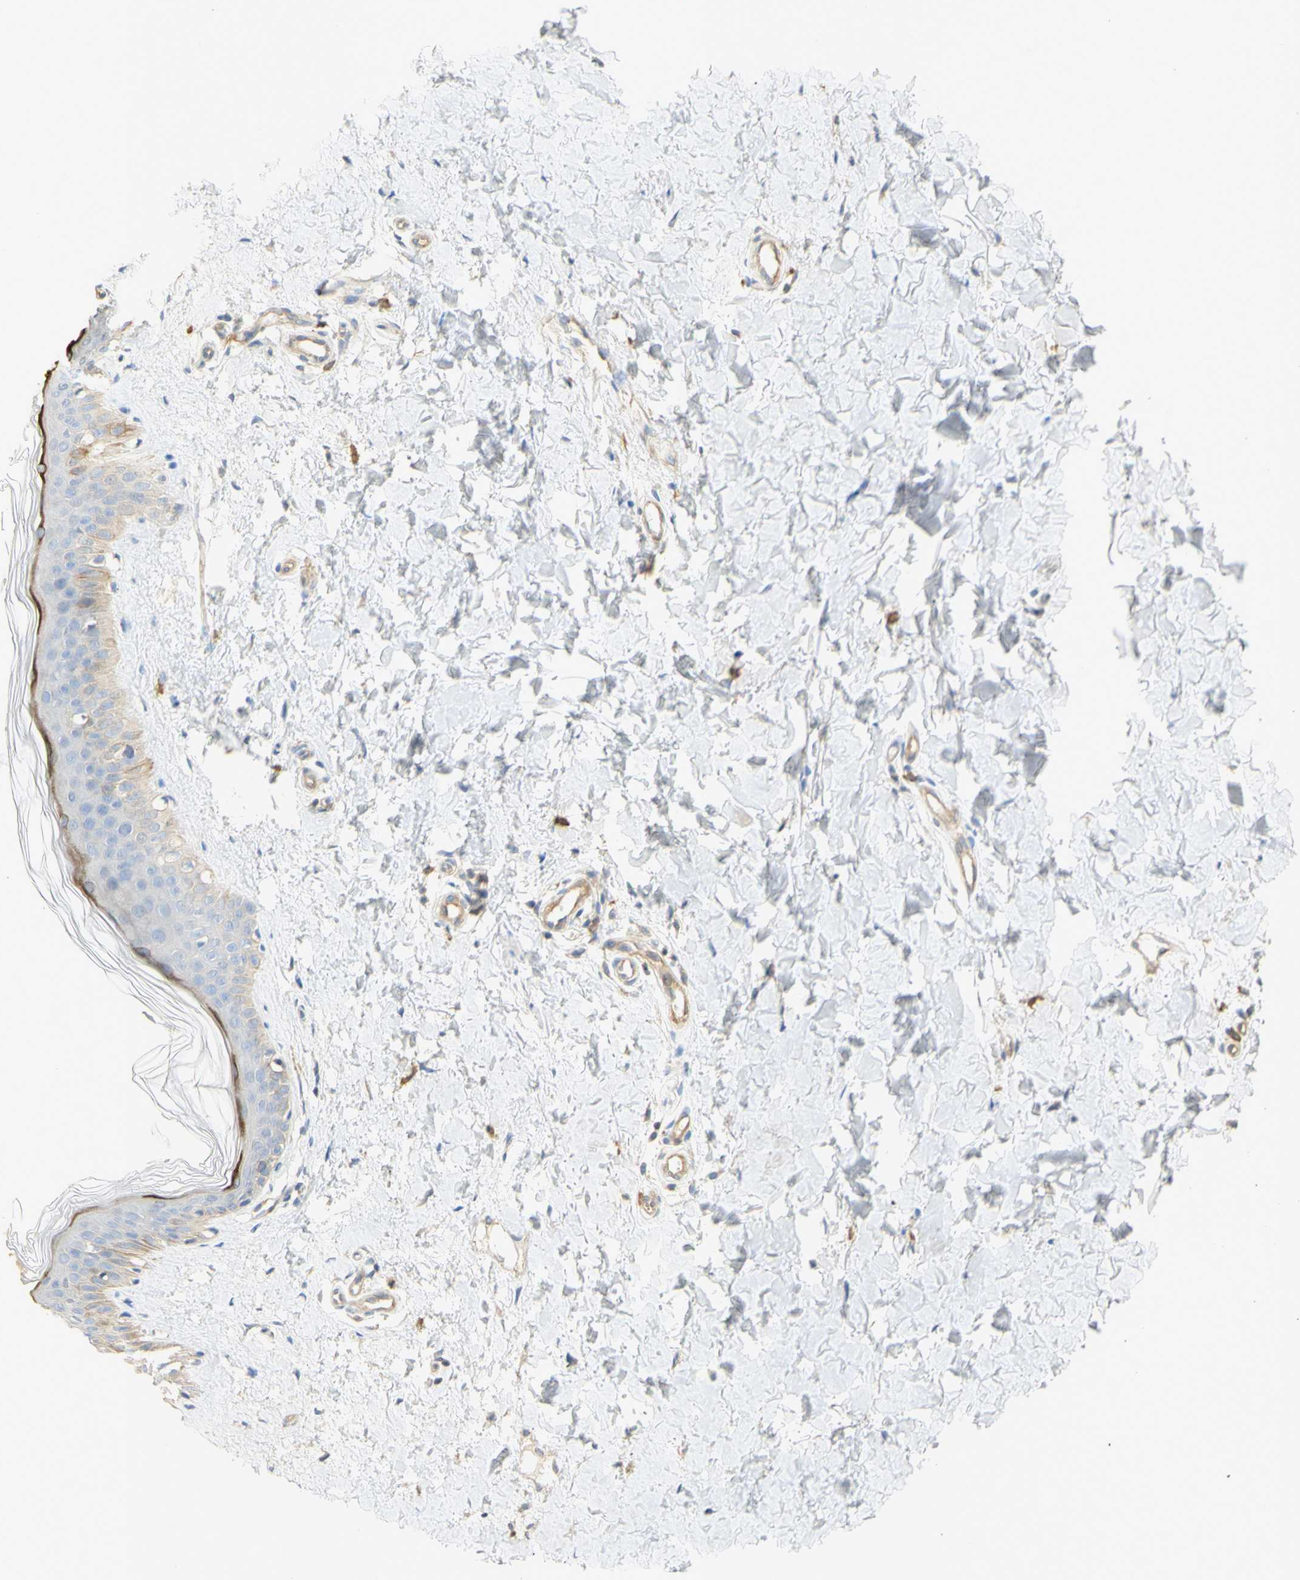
{"staining": {"intensity": "moderate", "quantity": "25%-75%", "location": "cytoplasmic/membranous"}, "tissue": "skin", "cell_type": "Fibroblasts", "image_type": "normal", "snomed": [{"axis": "morphology", "description": "Normal tissue, NOS"}, {"axis": "topography", "description": "Skin"}], "caption": "A photomicrograph showing moderate cytoplasmic/membranous positivity in about 25%-75% of fibroblasts in benign skin, as visualized by brown immunohistochemical staining.", "gene": "KCNE4", "patient": {"sex": "female", "age": 41}}